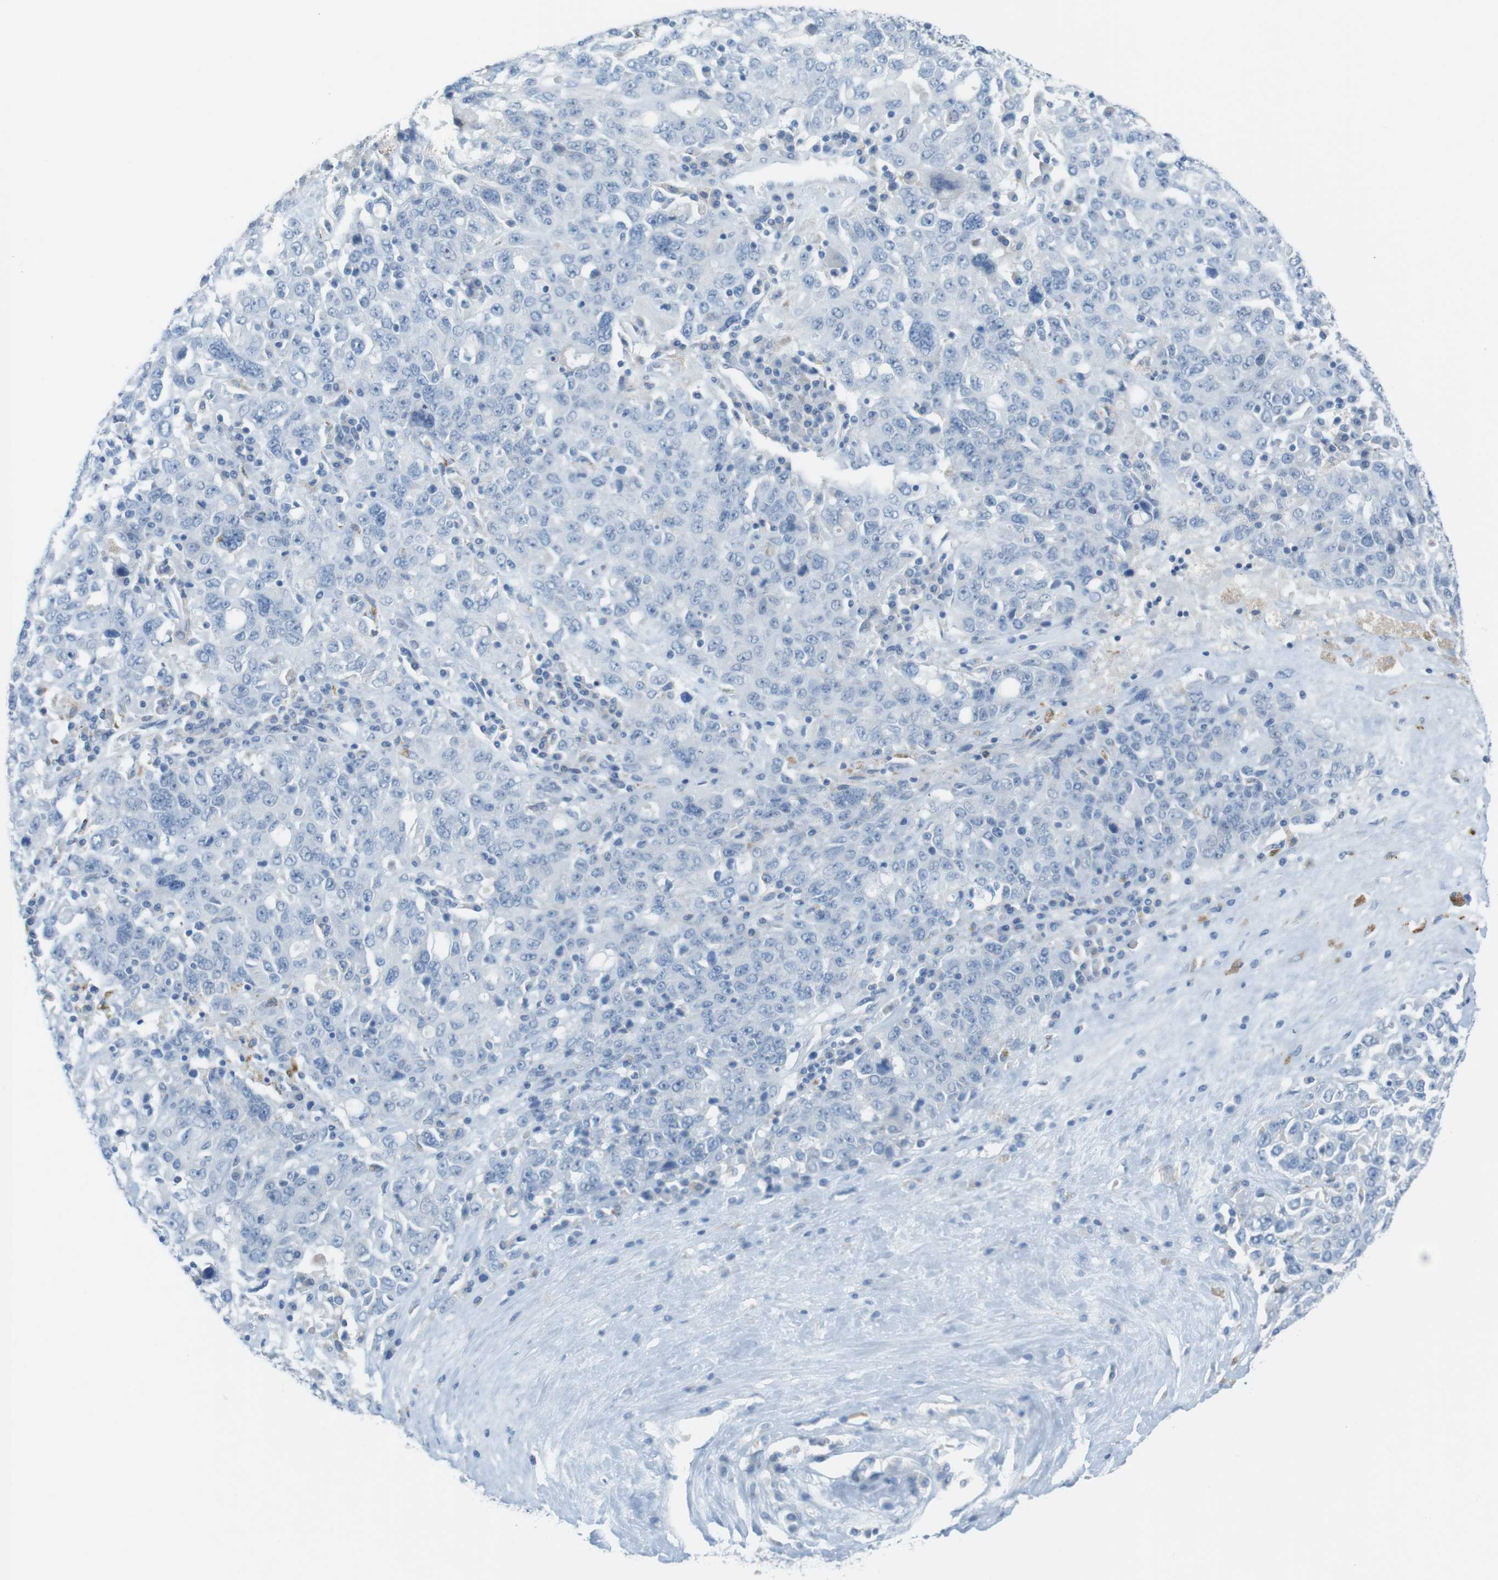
{"staining": {"intensity": "negative", "quantity": "none", "location": "none"}, "tissue": "ovarian cancer", "cell_type": "Tumor cells", "image_type": "cancer", "snomed": [{"axis": "morphology", "description": "Carcinoma, endometroid"}, {"axis": "topography", "description": "Ovary"}], "caption": "A high-resolution micrograph shows immunohistochemistry (IHC) staining of endometroid carcinoma (ovarian), which displays no significant staining in tumor cells.", "gene": "YIPF1", "patient": {"sex": "female", "age": 62}}